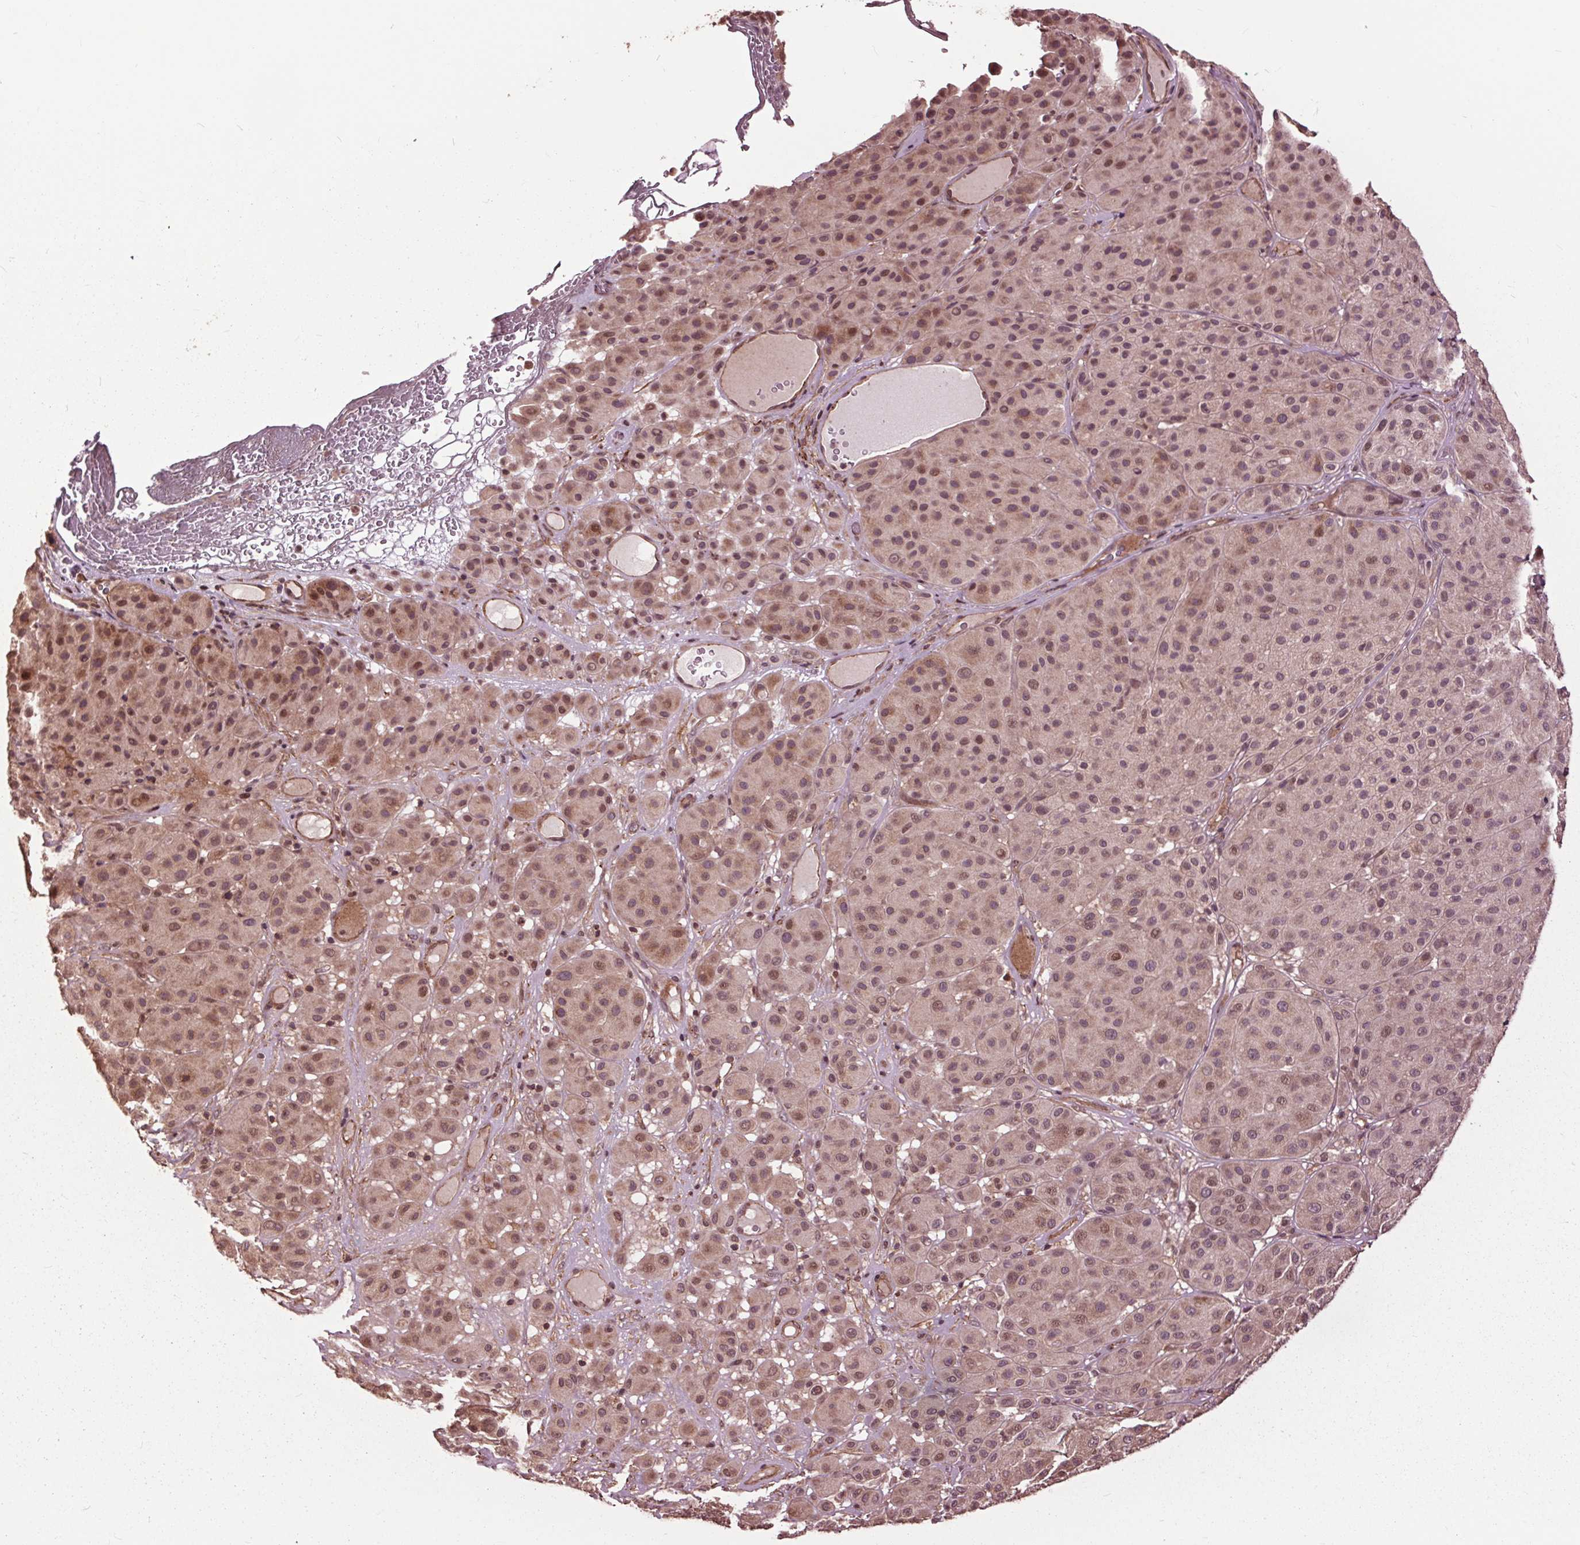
{"staining": {"intensity": "moderate", "quantity": ">75%", "location": "cytoplasmic/membranous,nuclear"}, "tissue": "melanoma", "cell_type": "Tumor cells", "image_type": "cancer", "snomed": [{"axis": "morphology", "description": "Malignant melanoma, Metastatic site"}, {"axis": "topography", "description": "Smooth muscle"}], "caption": "Malignant melanoma (metastatic site) tissue displays moderate cytoplasmic/membranous and nuclear staining in approximately >75% of tumor cells Ihc stains the protein of interest in brown and the nuclei are stained blue.", "gene": "CEP95", "patient": {"sex": "male", "age": 41}}